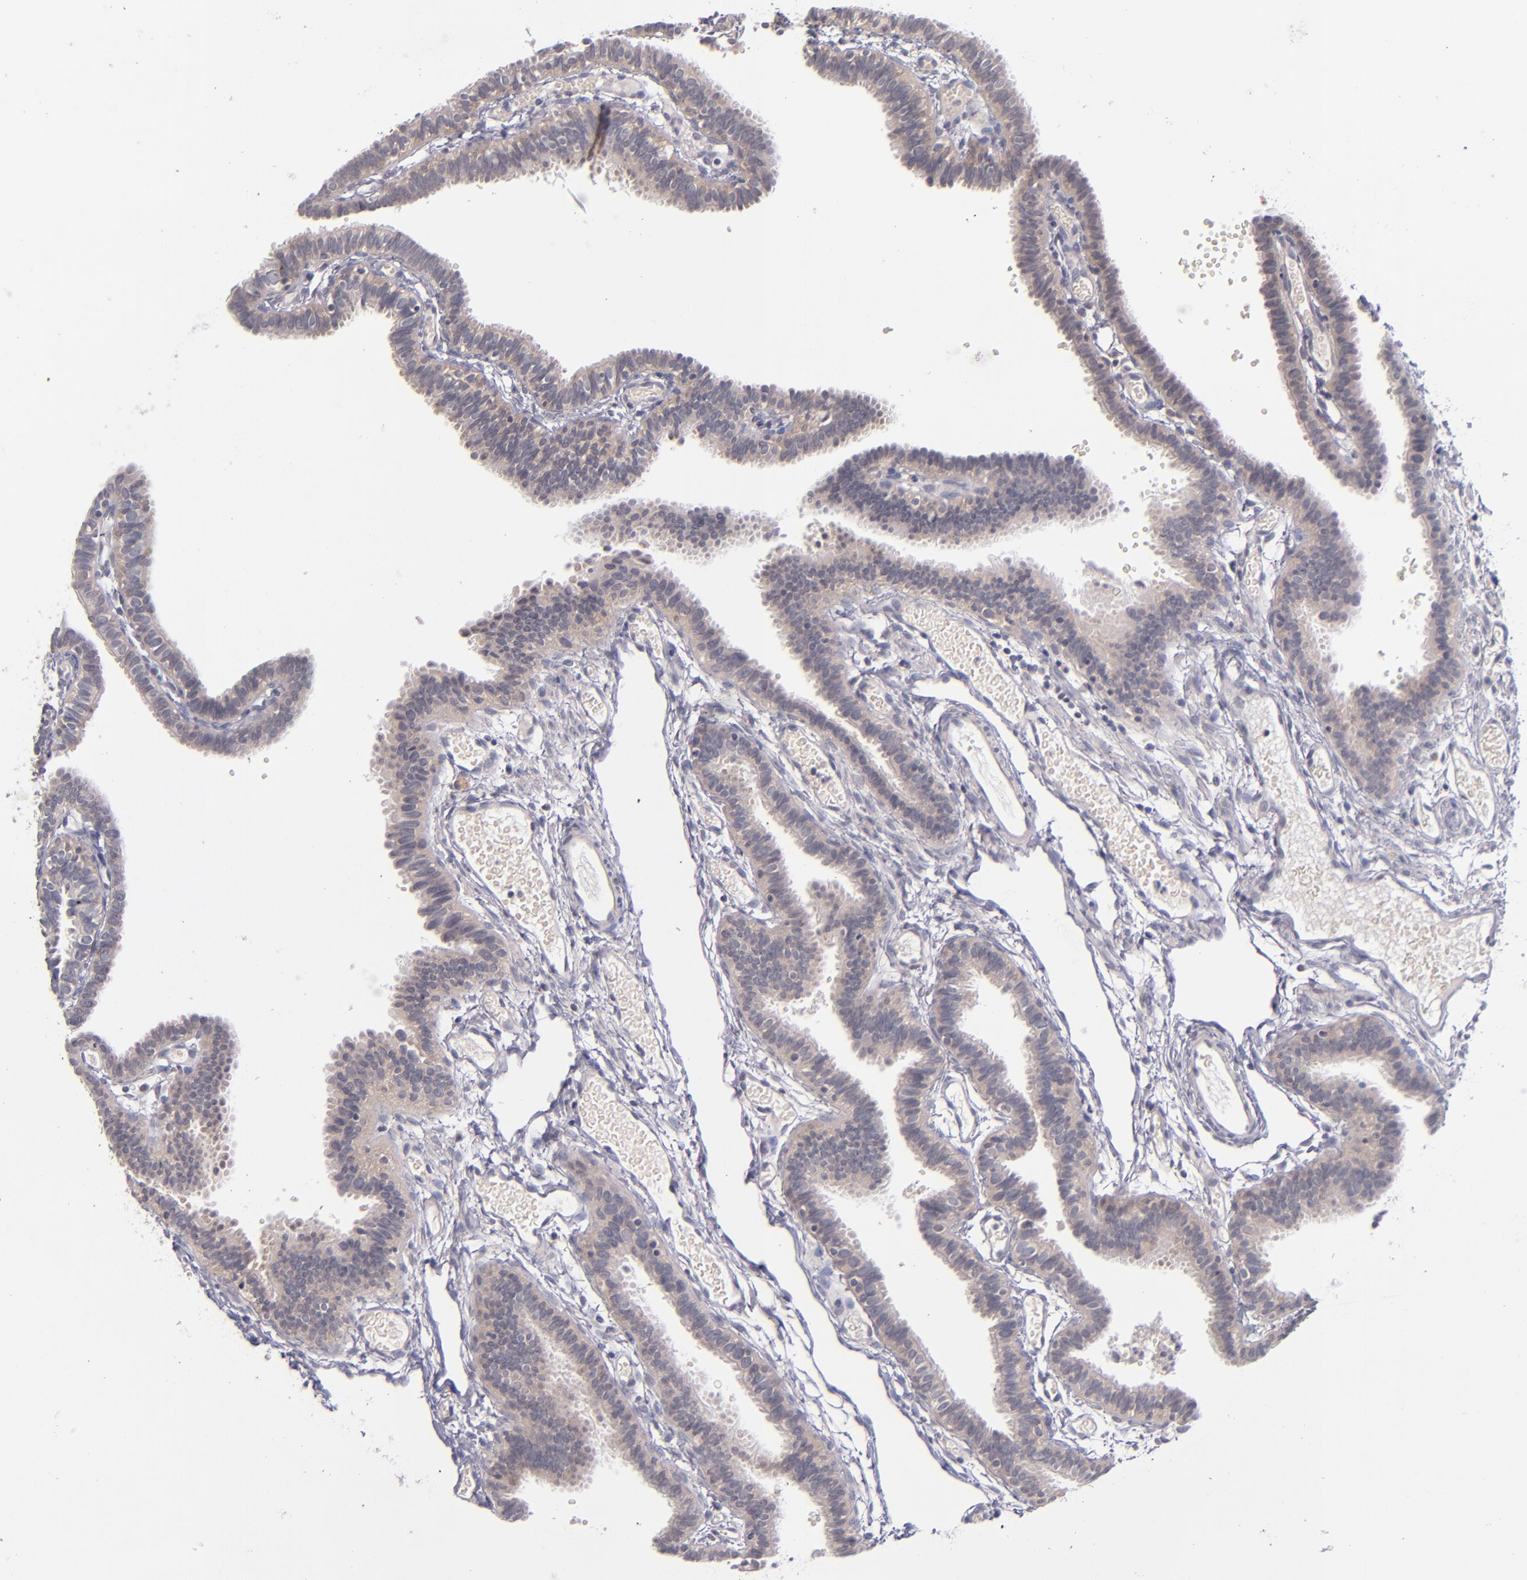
{"staining": {"intensity": "weak", "quantity": ">75%", "location": "cytoplasmic/membranous"}, "tissue": "fallopian tube", "cell_type": "Glandular cells", "image_type": "normal", "snomed": [{"axis": "morphology", "description": "Normal tissue, NOS"}, {"axis": "topography", "description": "Fallopian tube"}], "caption": "Glandular cells show weak cytoplasmic/membranous staining in approximately >75% of cells in unremarkable fallopian tube.", "gene": "TSC2", "patient": {"sex": "female", "age": 29}}